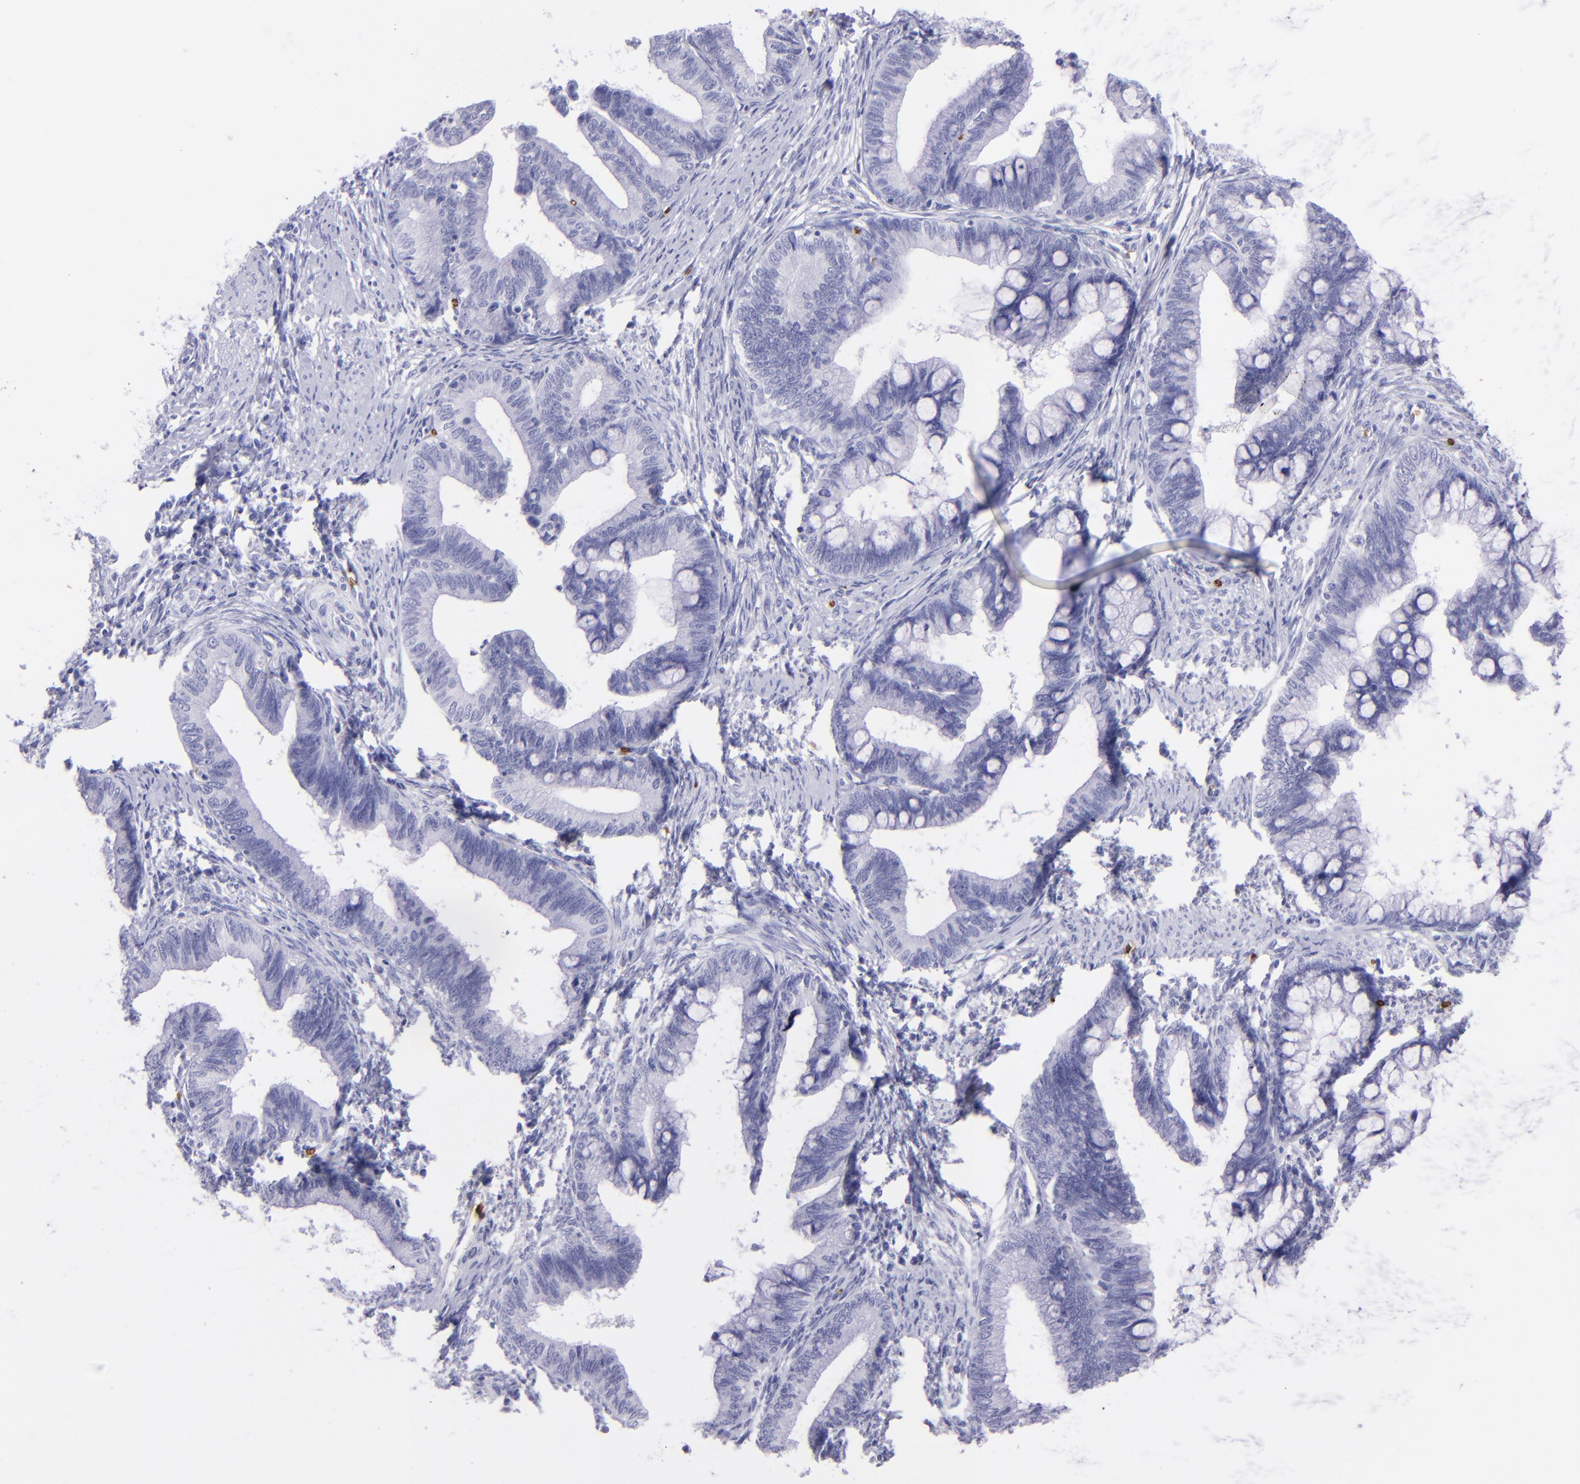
{"staining": {"intensity": "negative", "quantity": "none", "location": "none"}, "tissue": "cervical cancer", "cell_type": "Tumor cells", "image_type": "cancer", "snomed": [{"axis": "morphology", "description": "Adenocarcinoma, NOS"}, {"axis": "topography", "description": "Cervix"}], "caption": "Immunohistochemistry of human cervical adenocarcinoma exhibits no positivity in tumor cells.", "gene": "GYPA", "patient": {"sex": "female", "age": 36}}